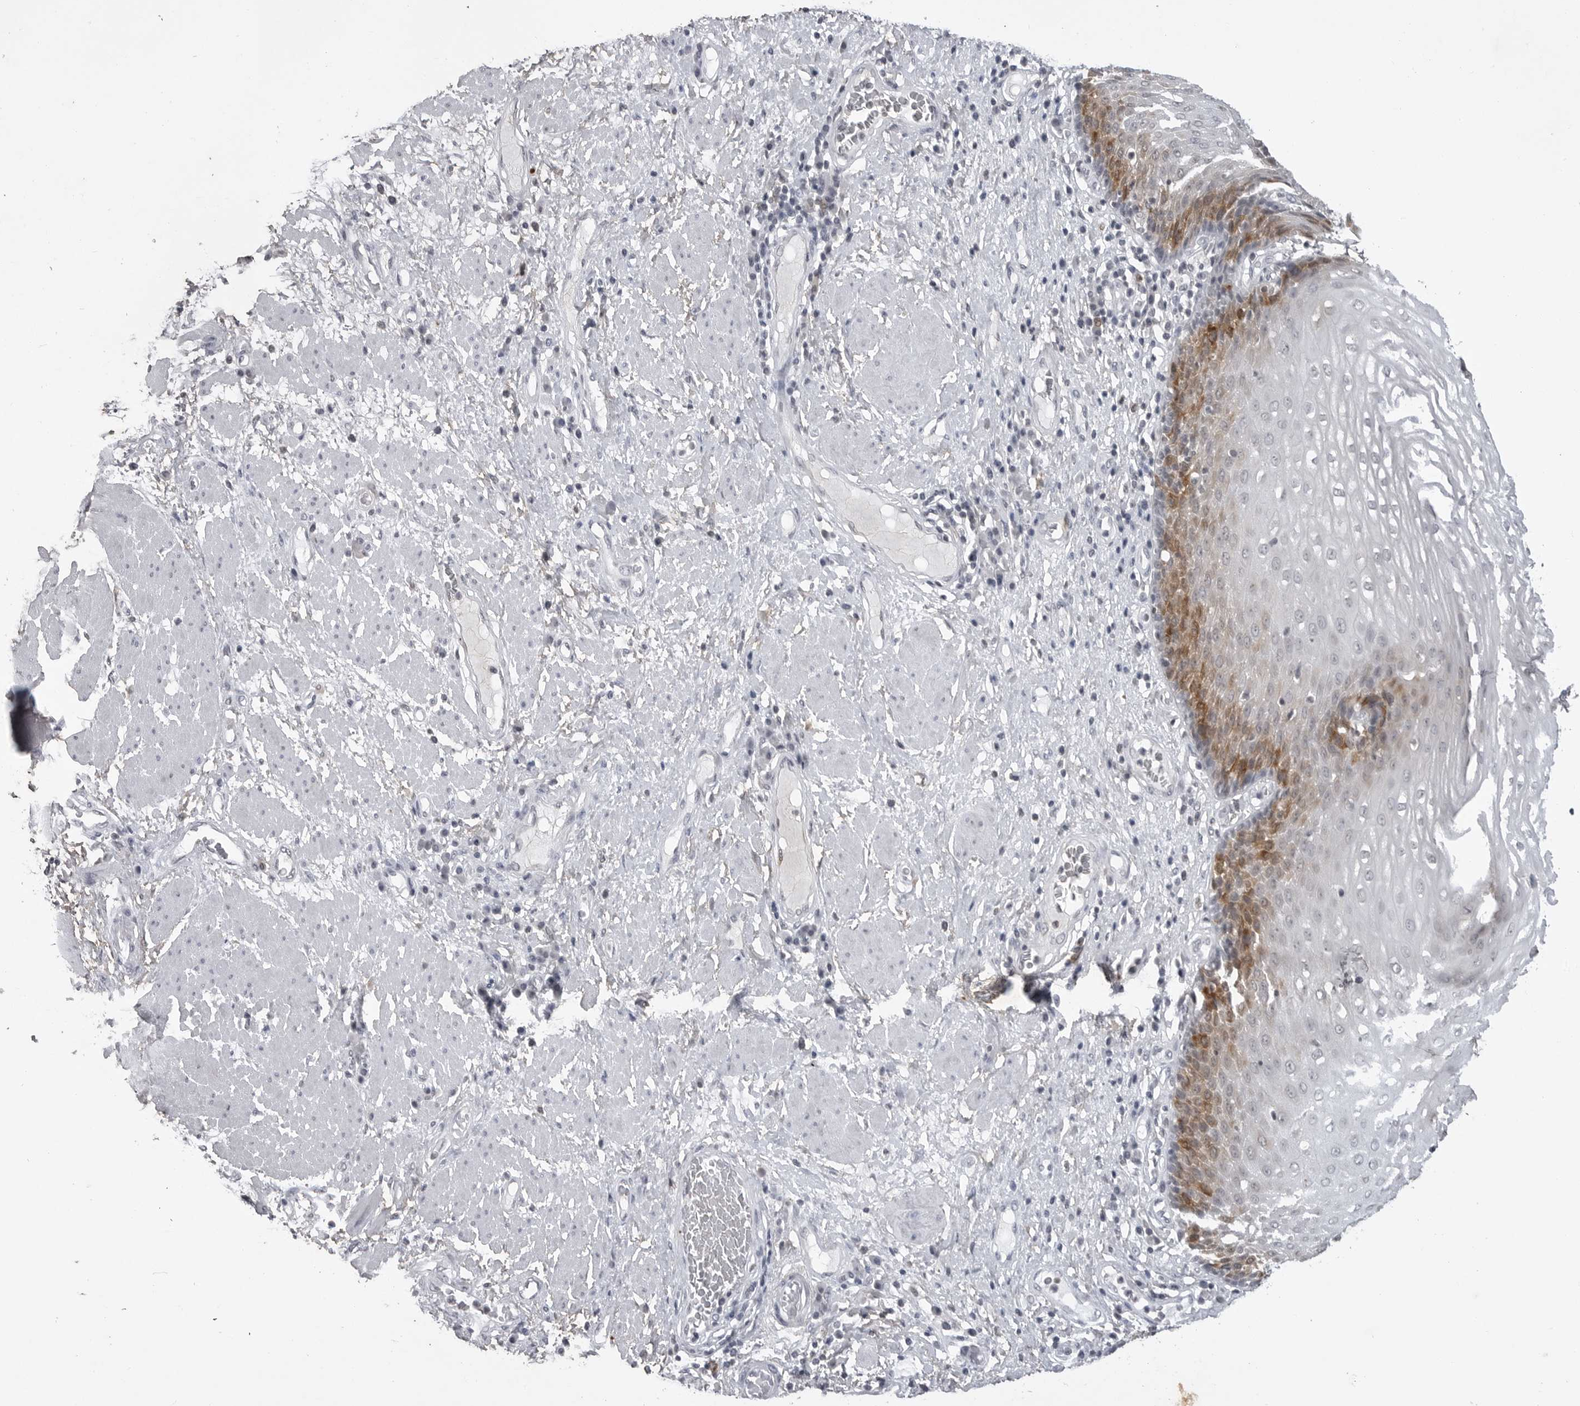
{"staining": {"intensity": "strong", "quantity": "<25%", "location": "cytoplasmic/membranous"}, "tissue": "esophagus", "cell_type": "Squamous epithelial cells", "image_type": "normal", "snomed": [{"axis": "morphology", "description": "Normal tissue, NOS"}, {"axis": "morphology", "description": "Adenocarcinoma, NOS"}, {"axis": "topography", "description": "Esophagus"}], "caption": "An image of esophagus stained for a protein displays strong cytoplasmic/membranous brown staining in squamous epithelial cells. The staining was performed using DAB (3,3'-diaminobenzidine), with brown indicating positive protein expression. Nuclei are stained blue with hematoxylin.", "gene": "RRM1", "patient": {"sex": "male", "age": 62}}